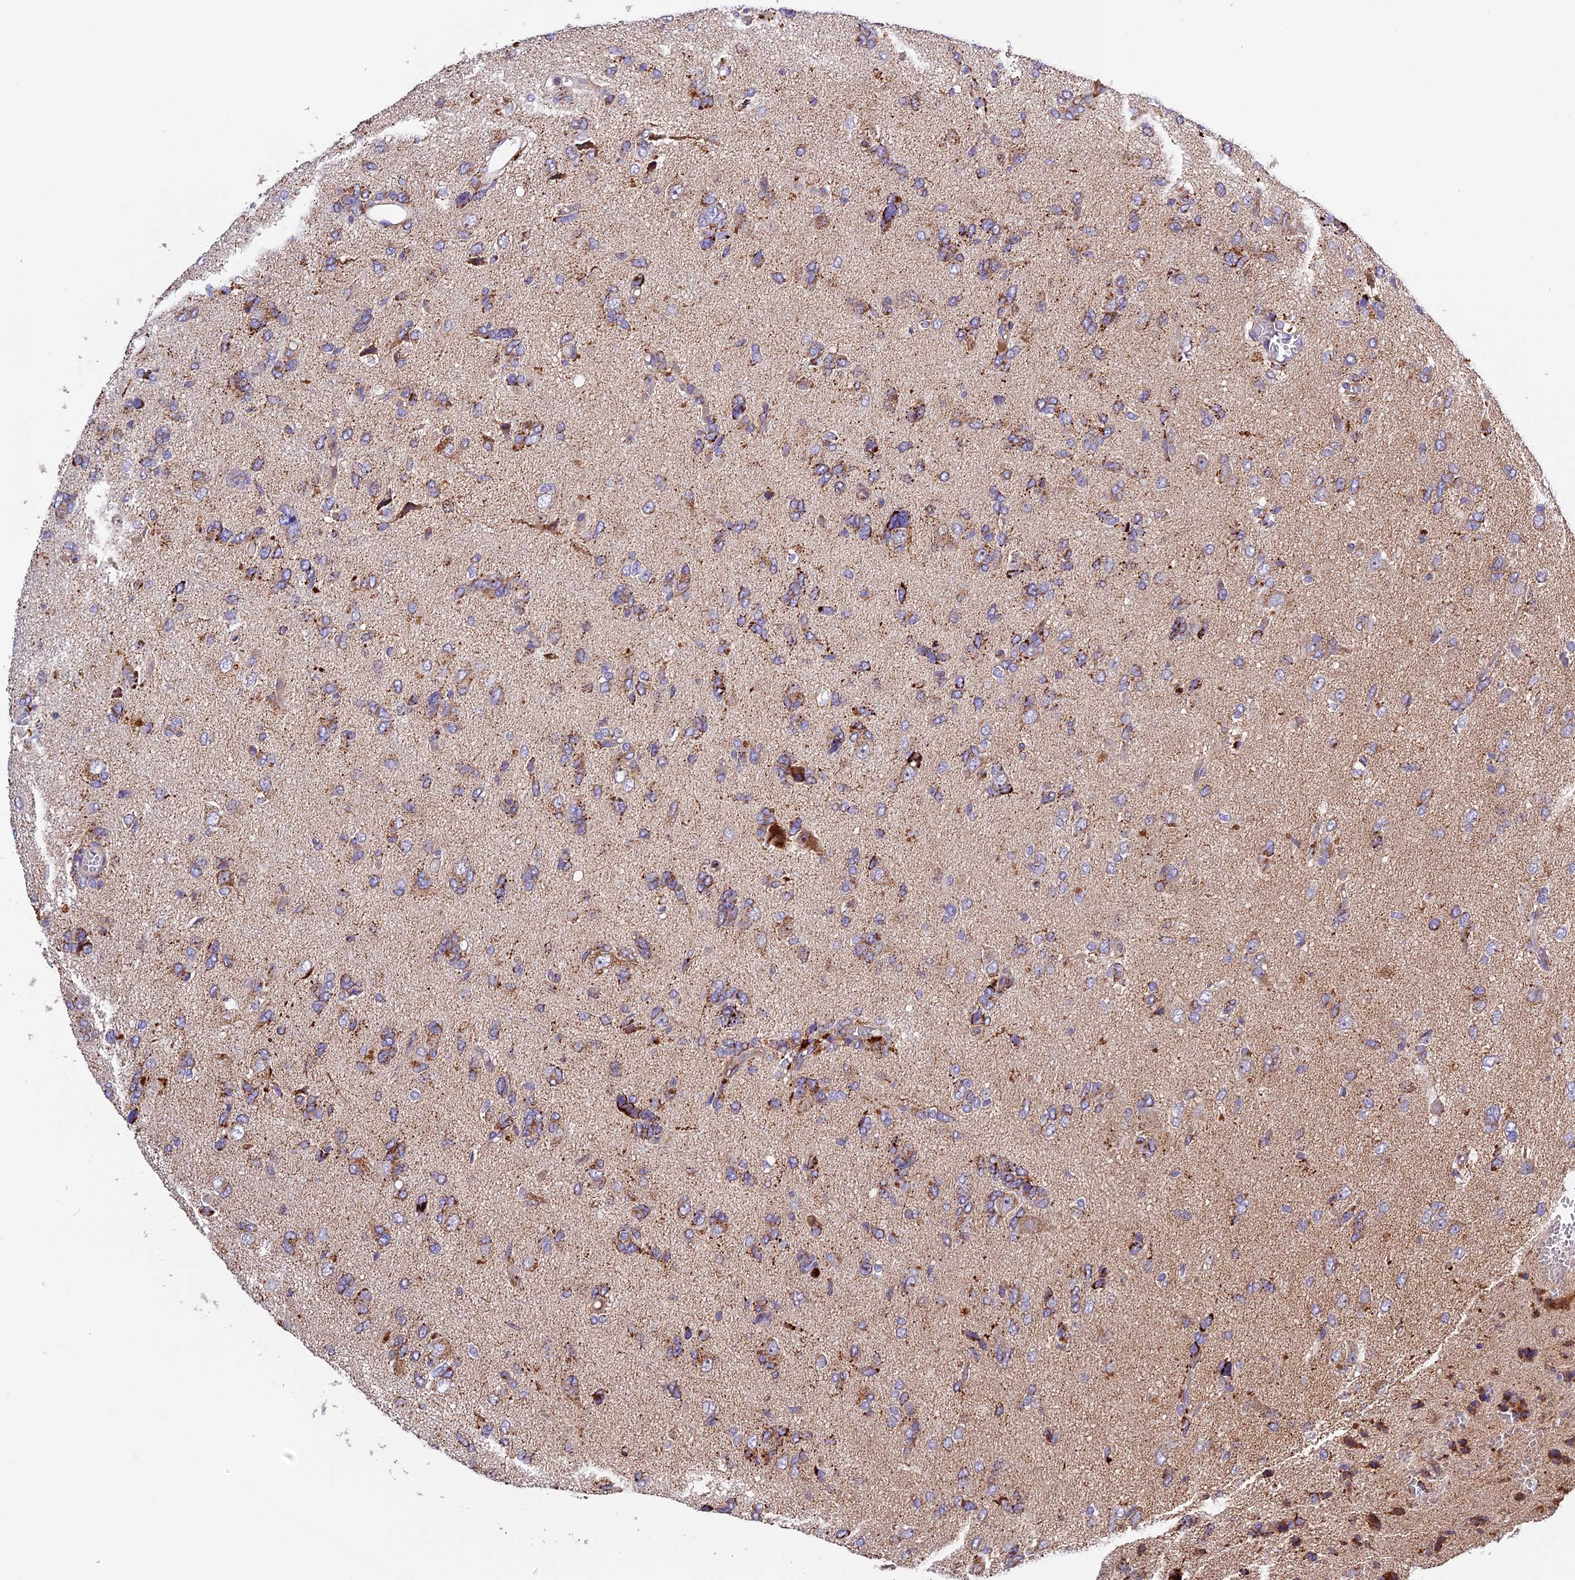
{"staining": {"intensity": "moderate", "quantity": ">75%", "location": "cytoplasmic/membranous"}, "tissue": "glioma", "cell_type": "Tumor cells", "image_type": "cancer", "snomed": [{"axis": "morphology", "description": "Glioma, malignant, High grade"}, {"axis": "topography", "description": "Brain"}], "caption": "A medium amount of moderate cytoplasmic/membranous staining is identified in approximately >75% of tumor cells in malignant glioma (high-grade) tissue.", "gene": "METTL22", "patient": {"sex": "female", "age": 59}}